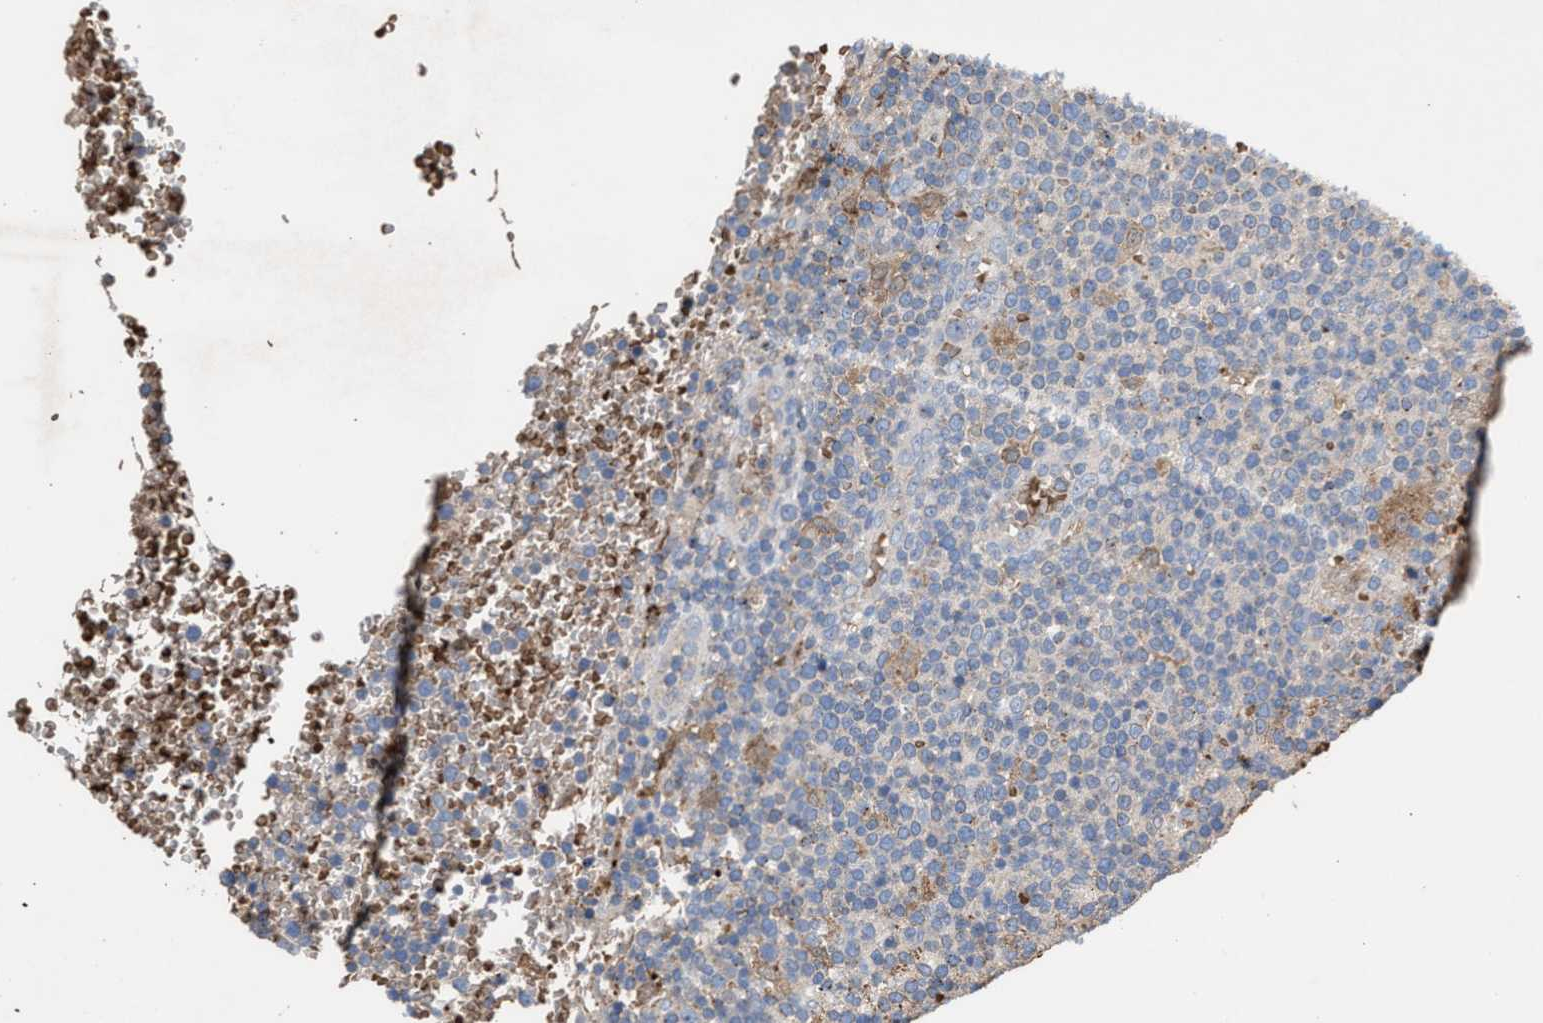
{"staining": {"intensity": "negative", "quantity": "none", "location": "none"}, "tissue": "lymphoma", "cell_type": "Tumor cells", "image_type": "cancer", "snomed": [{"axis": "morphology", "description": "Malignant lymphoma, non-Hodgkin's type, High grade"}, {"axis": "topography", "description": "Lymph node"}], "caption": "This is an immunohistochemistry (IHC) histopathology image of human lymphoma. There is no staining in tumor cells.", "gene": "ELMO3", "patient": {"sex": "male", "age": 61}}